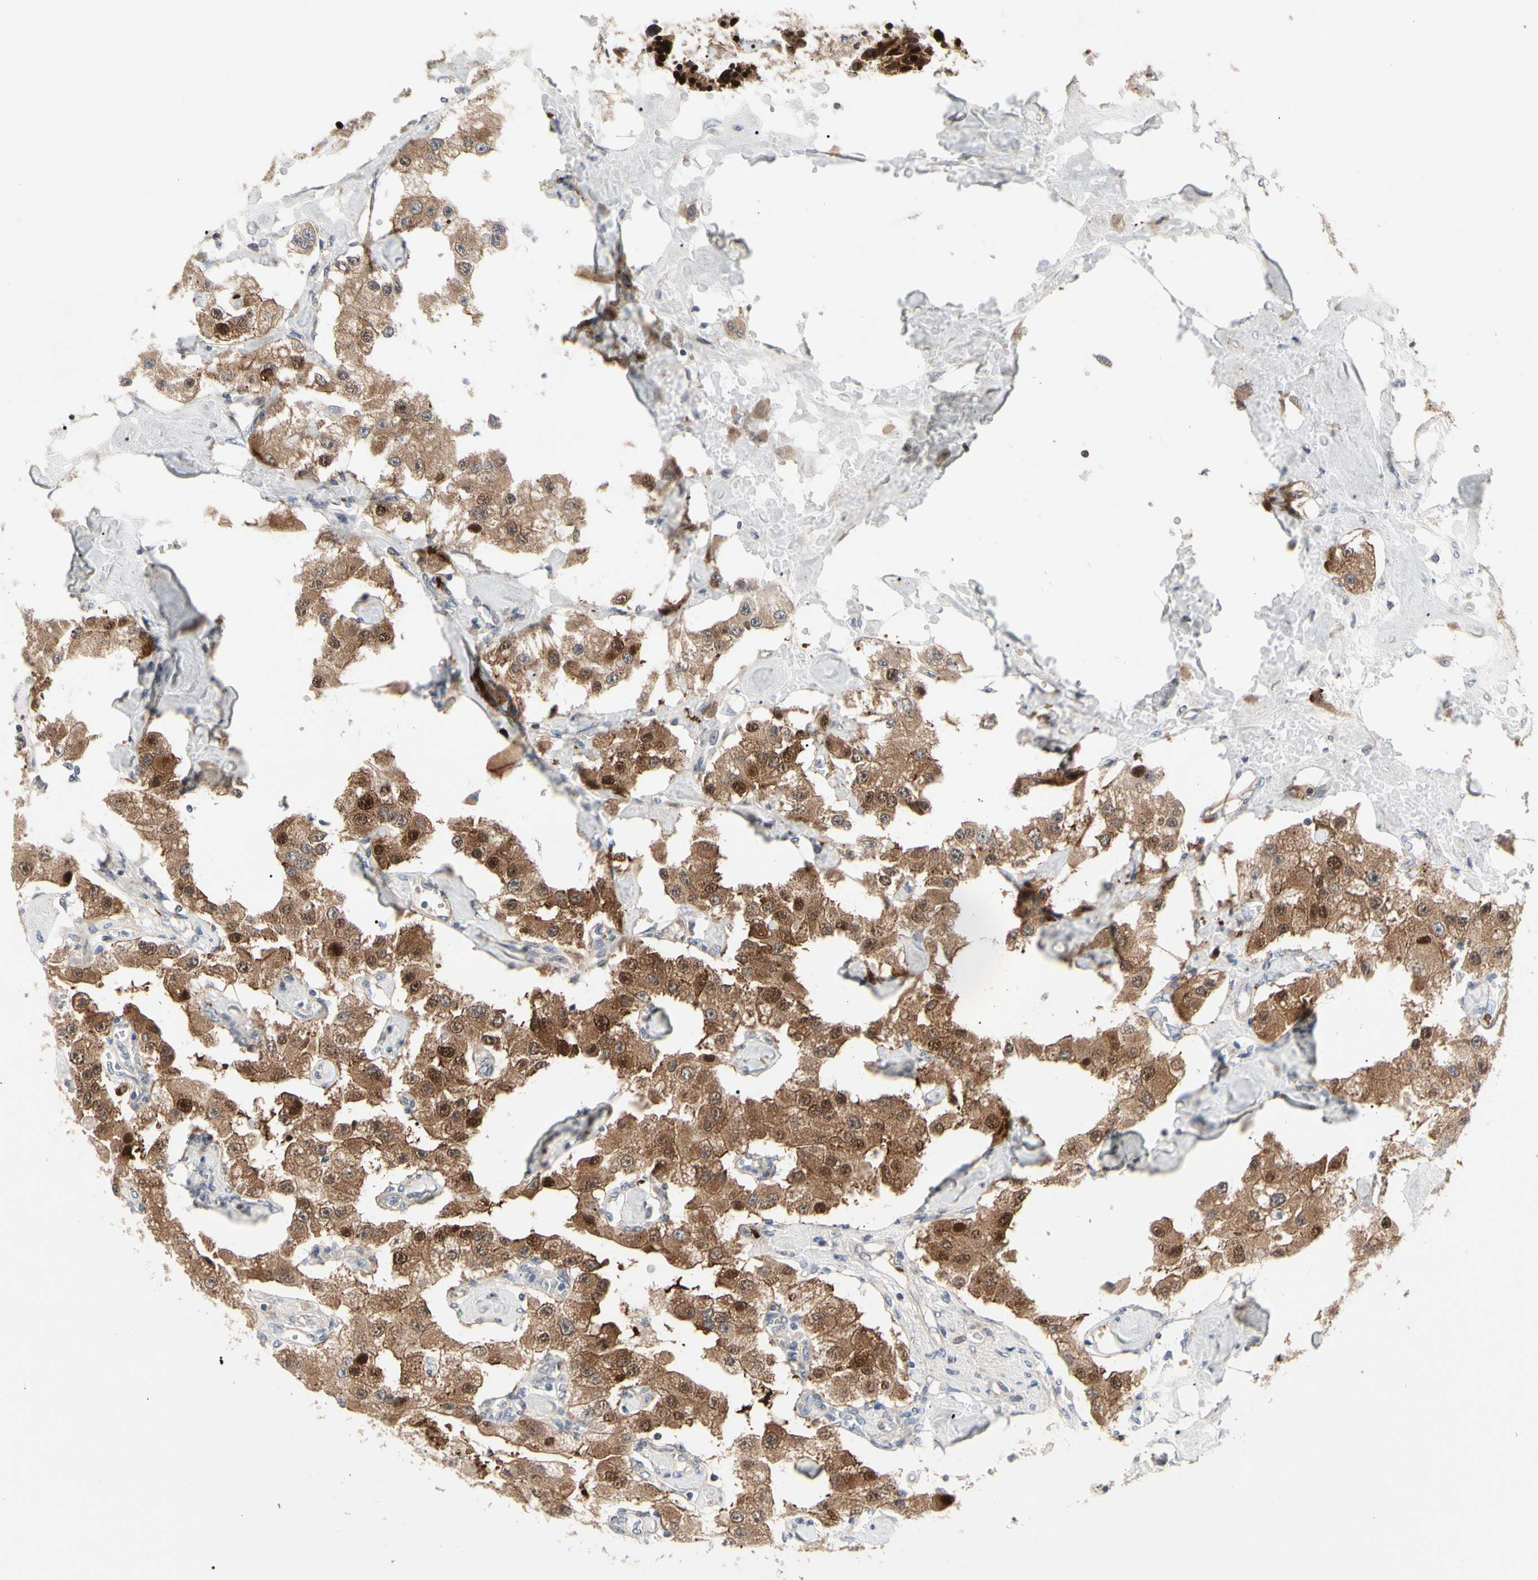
{"staining": {"intensity": "moderate", "quantity": ">75%", "location": "cytoplasmic/membranous,nuclear"}, "tissue": "carcinoid", "cell_type": "Tumor cells", "image_type": "cancer", "snomed": [{"axis": "morphology", "description": "Carcinoid, malignant, NOS"}, {"axis": "topography", "description": "Pancreas"}], "caption": "Protein analysis of carcinoid tissue displays moderate cytoplasmic/membranous and nuclear expression in approximately >75% of tumor cells.", "gene": "HMGCR", "patient": {"sex": "male", "age": 41}}